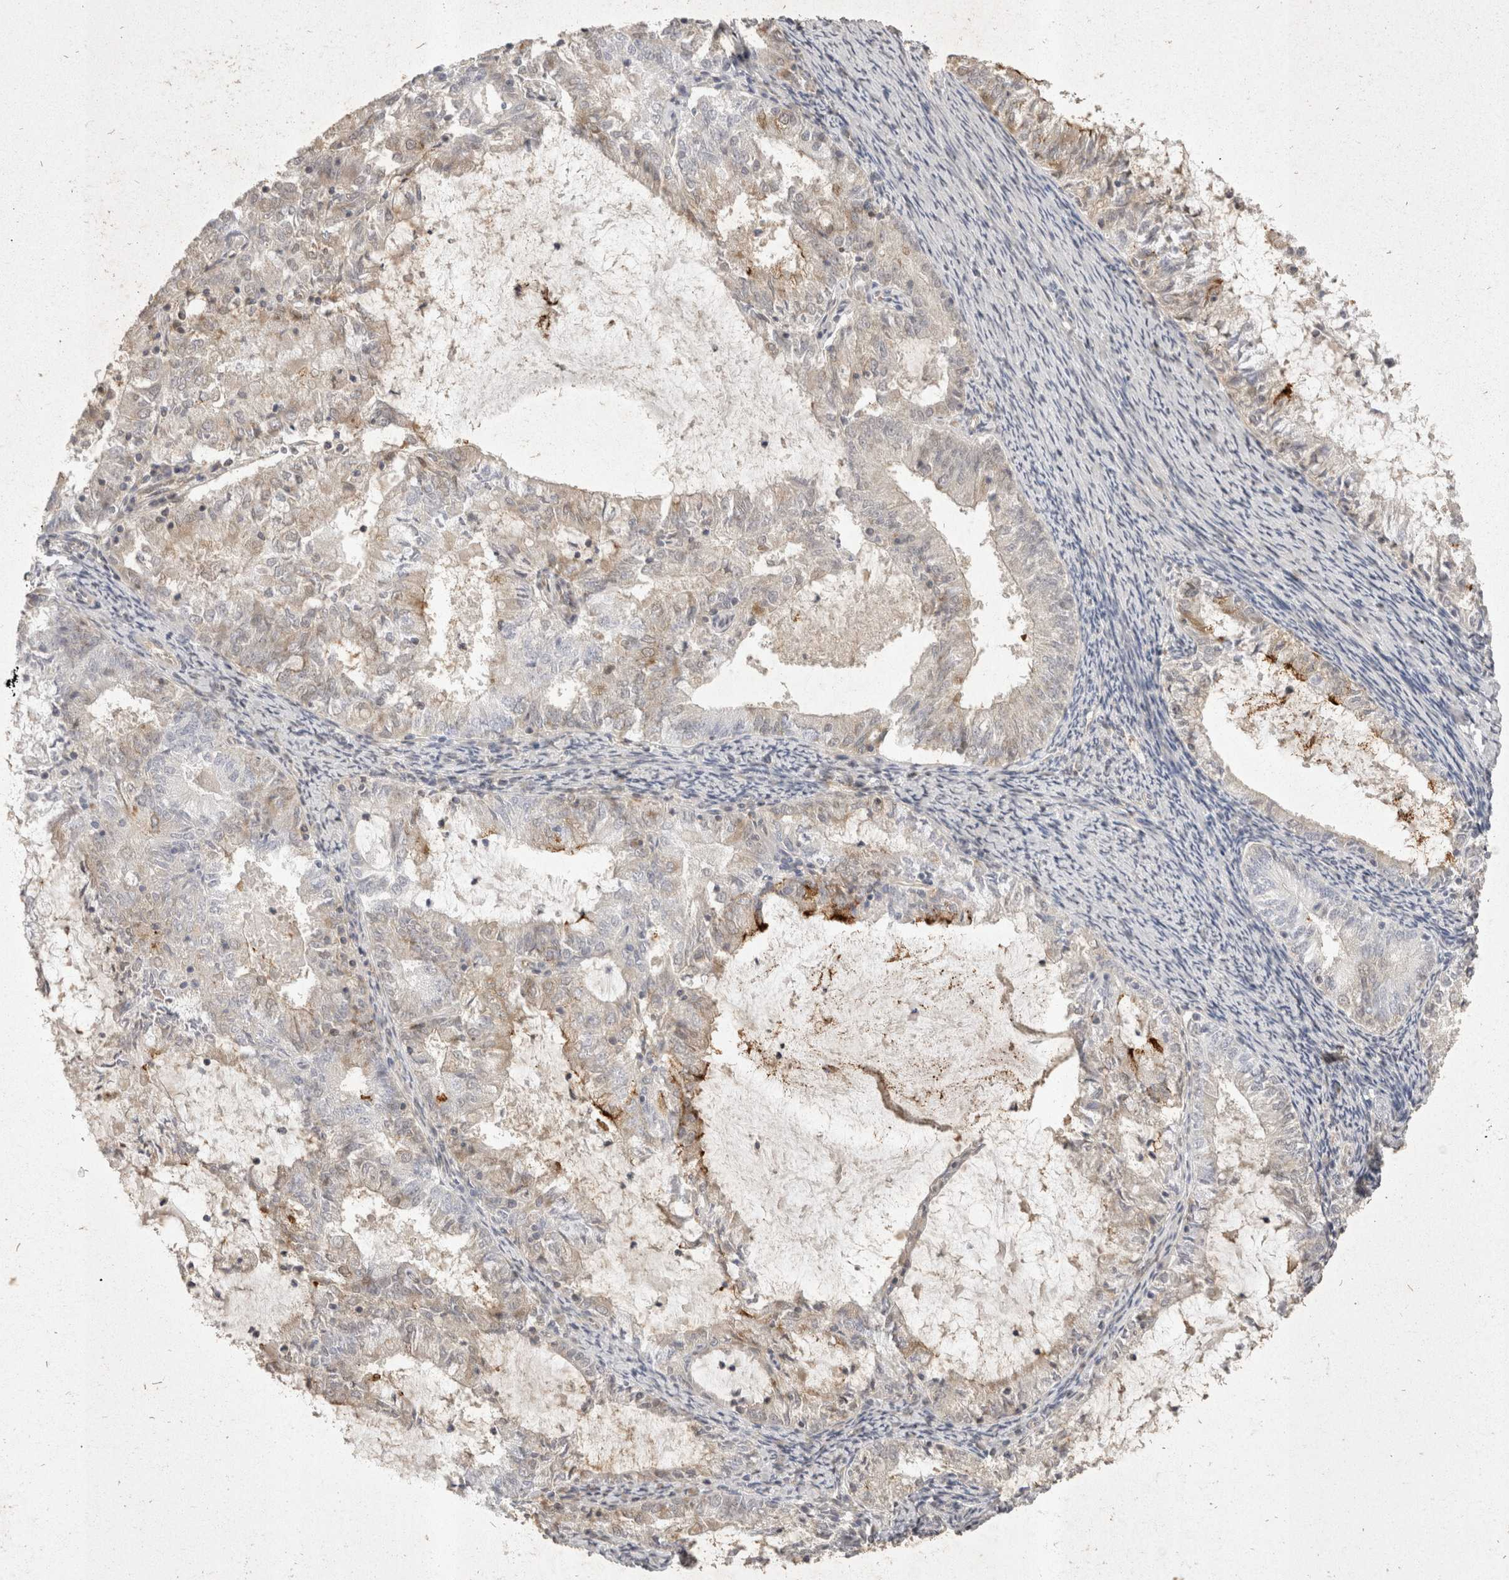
{"staining": {"intensity": "strong", "quantity": "<25%", "location": "cytoplasmic/membranous"}, "tissue": "endometrial cancer", "cell_type": "Tumor cells", "image_type": "cancer", "snomed": [{"axis": "morphology", "description": "Adenocarcinoma, NOS"}, {"axis": "topography", "description": "Endometrium"}], "caption": "Adenocarcinoma (endometrial) stained with DAB (3,3'-diaminobenzidine) IHC displays medium levels of strong cytoplasmic/membranous expression in approximately <25% of tumor cells.", "gene": "EIF4G3", "patient": {"sex": "female", "age": 57}}